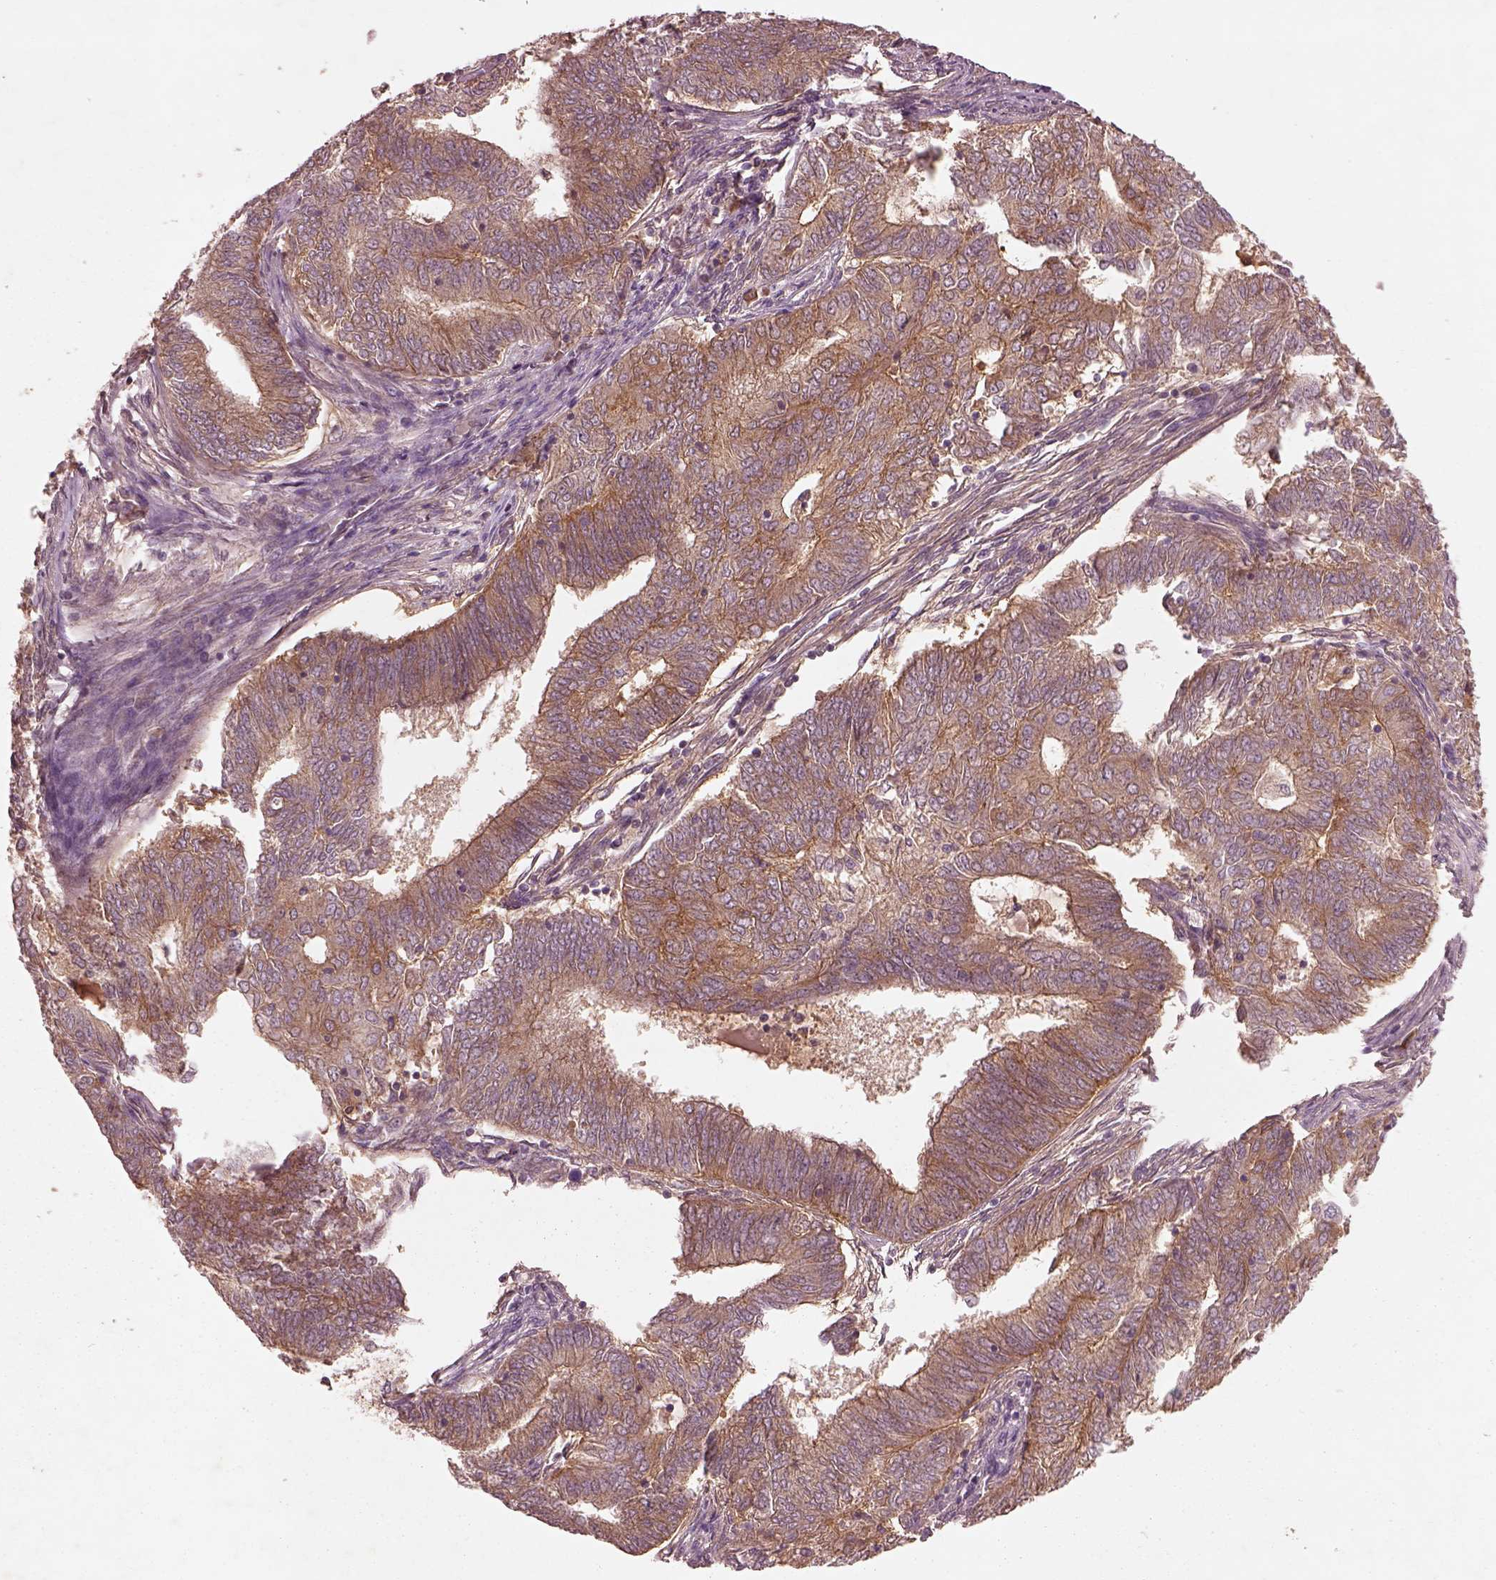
{"staining": {"intensity": "moderate", "quantity": ">75%", "location": "cytoplasmic/membranous"}, "tissue": "endometrial cancer", "cell_type": "Tumor cells", "image_type": "cancer", "snomed": [{"axis": "morphology", "description": "Adenocarcinoma, NOS"}, {"axis": "topography", "description": "Endometrium"}], "caption": "Moderate cytoplasmic/membranous staining for a protein is identified in about >75% of tumor cells of endometrial cancer (adenocarcinoma) using IHC.", "gene": "FAM234A", "patient": {"sex": "female", "age": 62}}